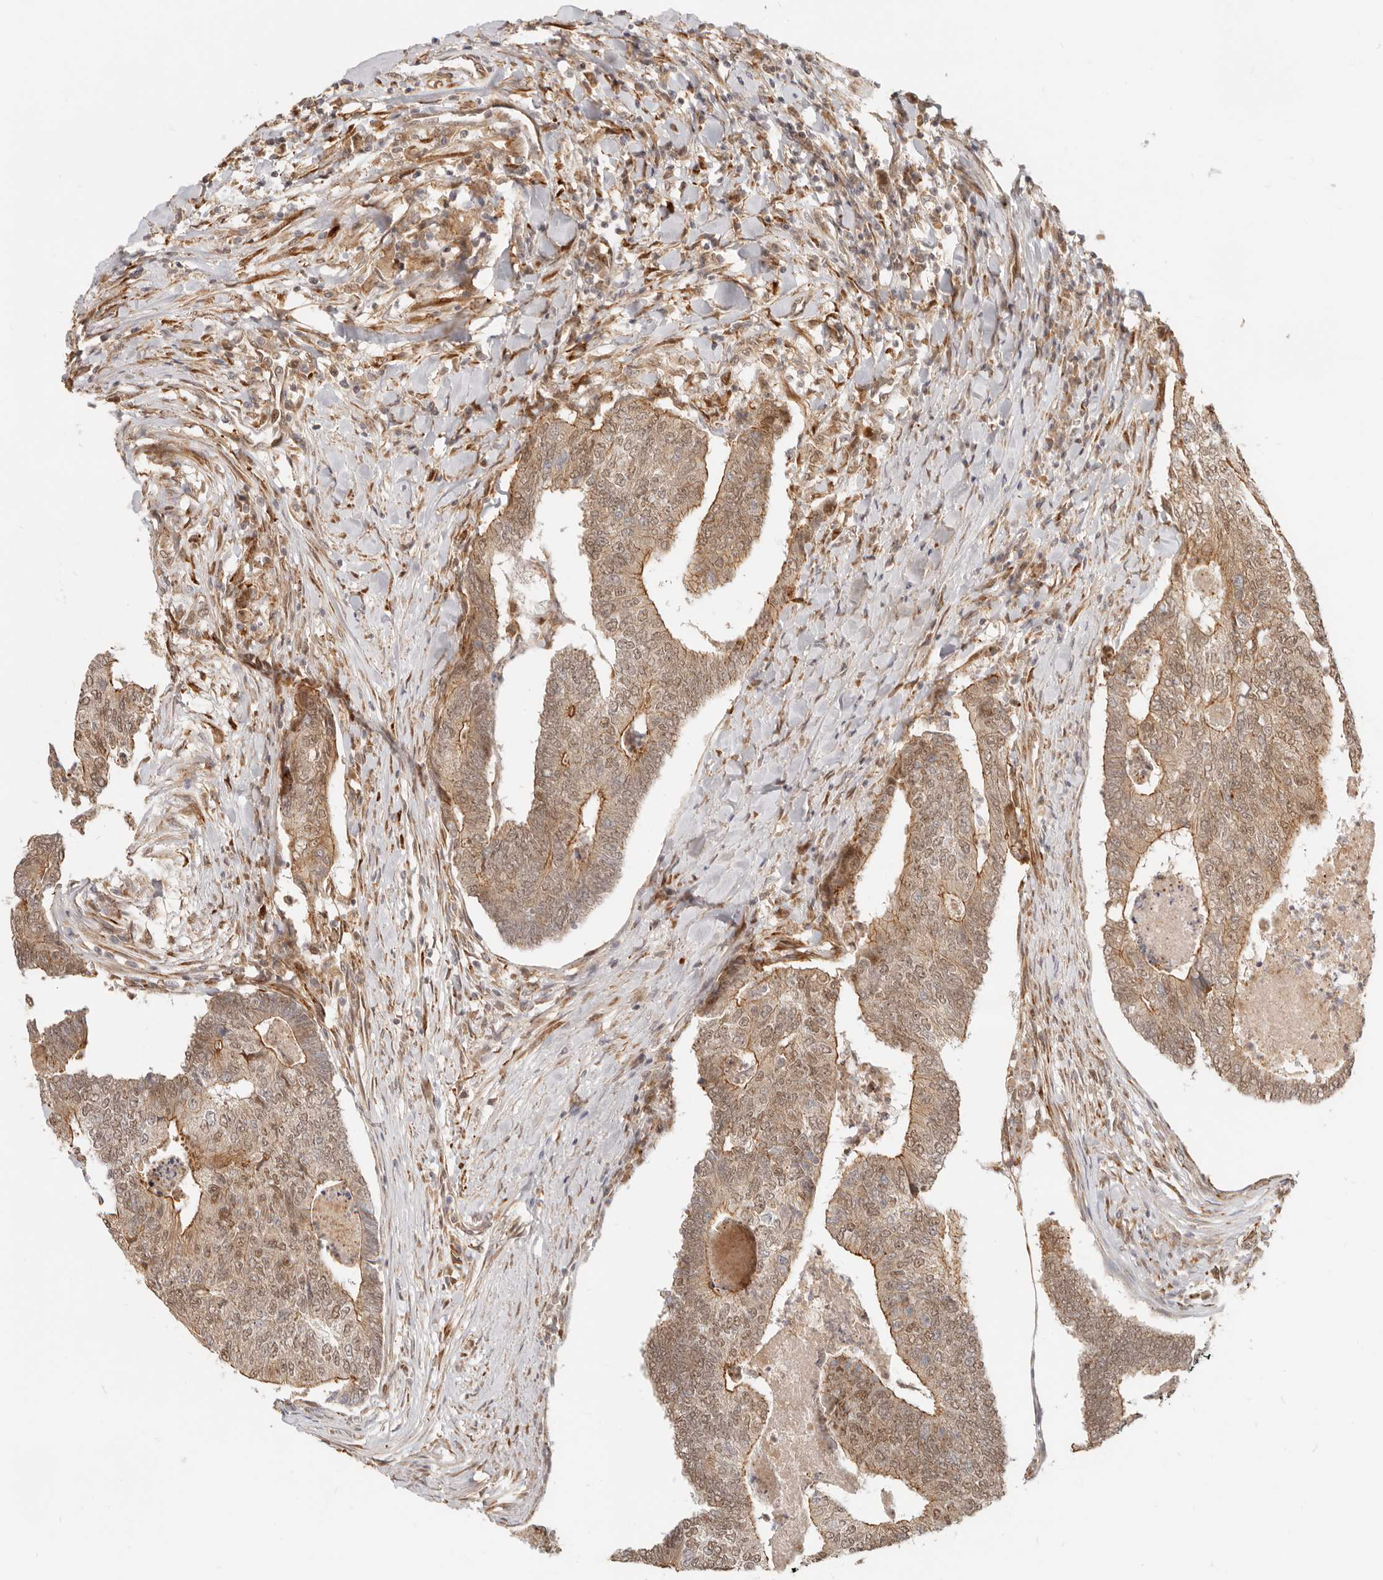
{"staining": {"intensity": "moderate", "quantity": ">75%", "location": "cytoplasmic/membranous,nuclear"}, "tissue": "colorectal cancer", "cell_type": "Tumor cells", "image_type": "cancer", "snomed": [{"axis": "morphology", "description": "Adenocarcinoma, NOS"}, {"axis": "topography", "description": "Colon"}], "caption": "Immunohistochemistry (IHC) image of neoplastic tissue: colorectal adenocarcinoma stained using immunohistochemistry (IHC) exhibits medium levels of moderate protein expression localized specifically in the cytoplasmic/membranous and nuclear of tumor cells, appearing as a cytoplasmic/membranous and nuclear brown color.", "gene": "TUFT1", "patient": {"sex": "female", "age": 67}}